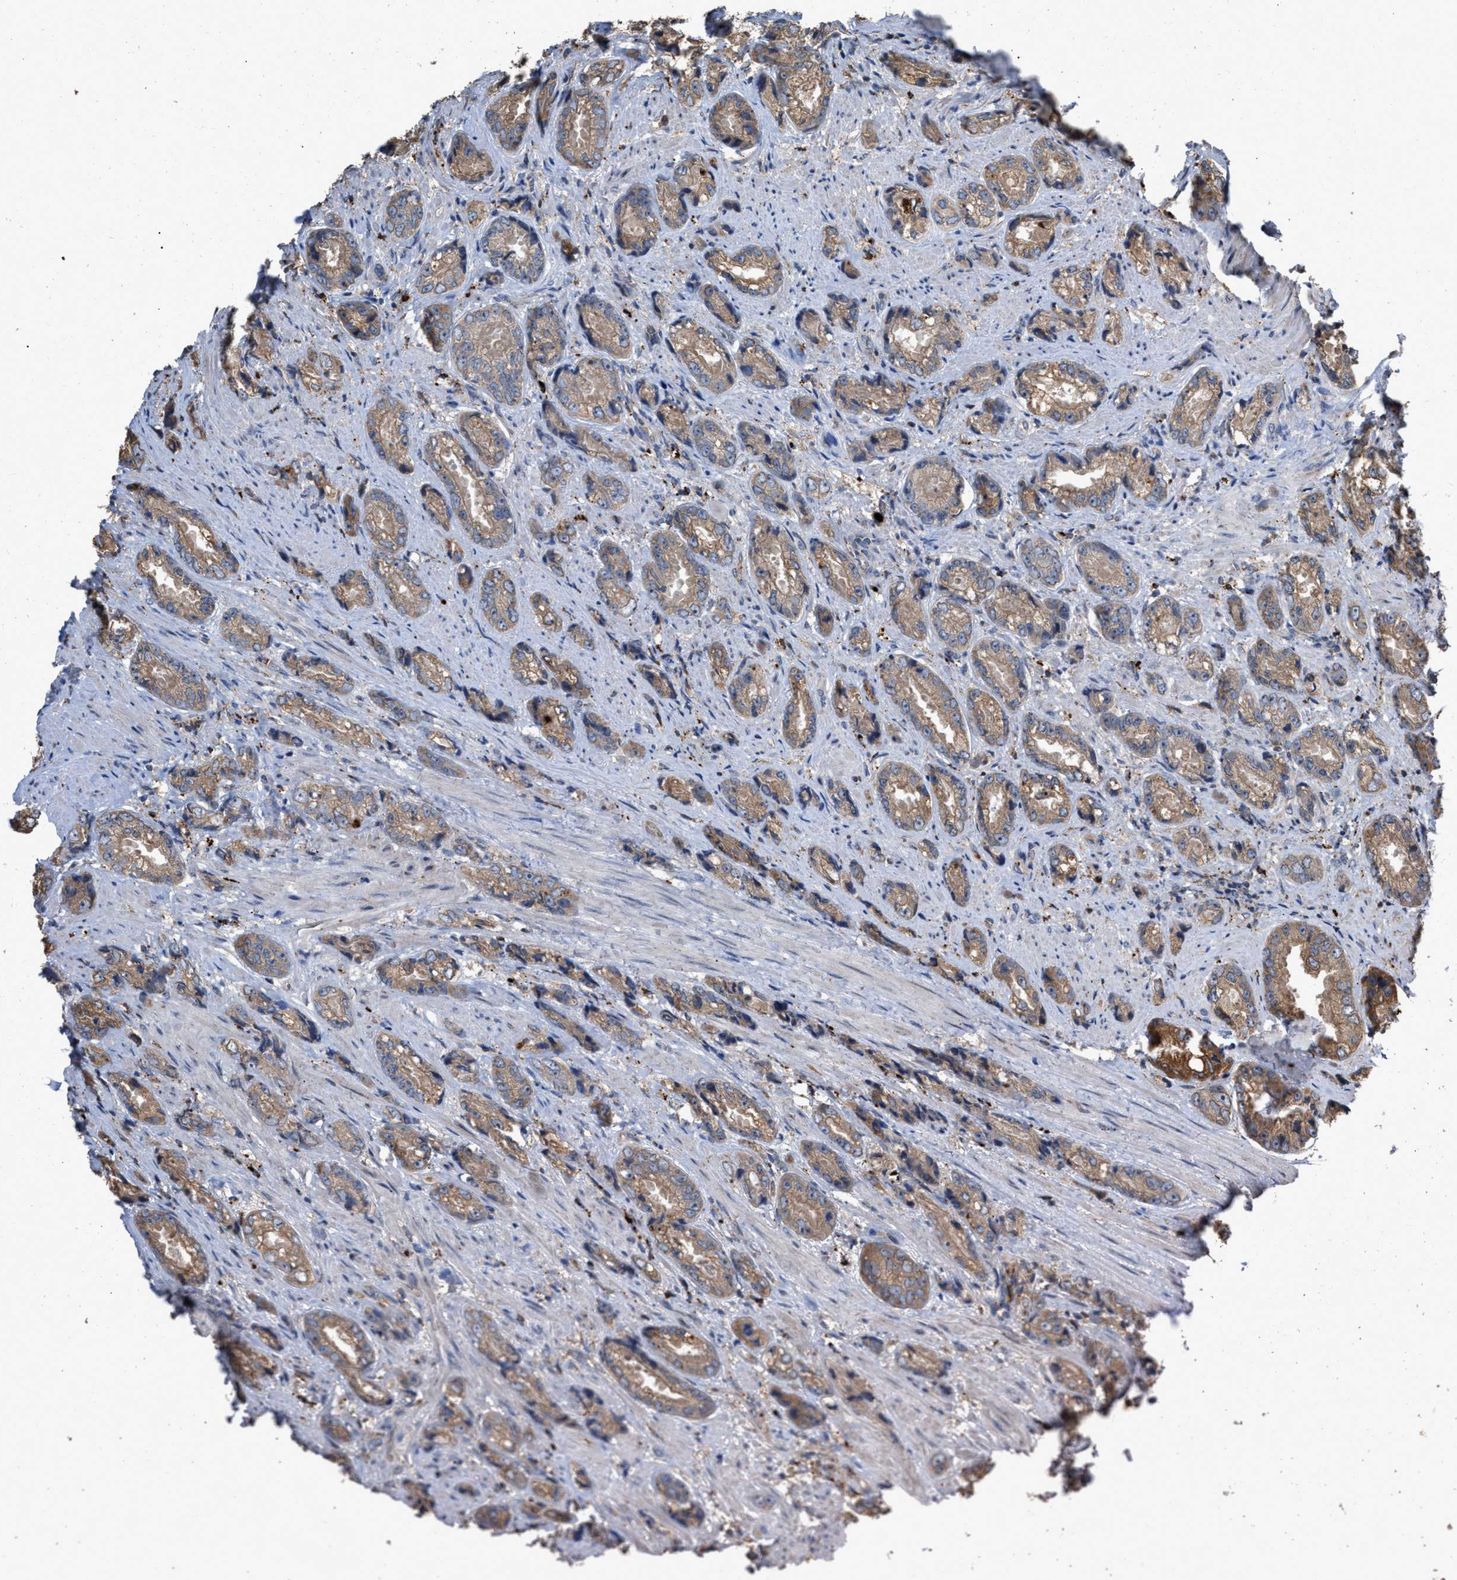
{"staining": {"intensity": "weak", "quantity": ">75%", "location": "cytoplasmic/membranous"}, "tissue": "prostate cancer", "cell_type": "Tumor cells", "image_type": "cancer", "snomed": [{"axis": "morphology", "description": "Adenocarcinoma, High grade"}, {"axis": "topography", "description": "Prostate"}], "caption": "A photomicrograph of prostate cancer stained for a protein displays weak cytoplasmic/membranous brown staining in tumor cells.", "gene": "ELMO3", "patient": {"sex": "male", "age": 61}}